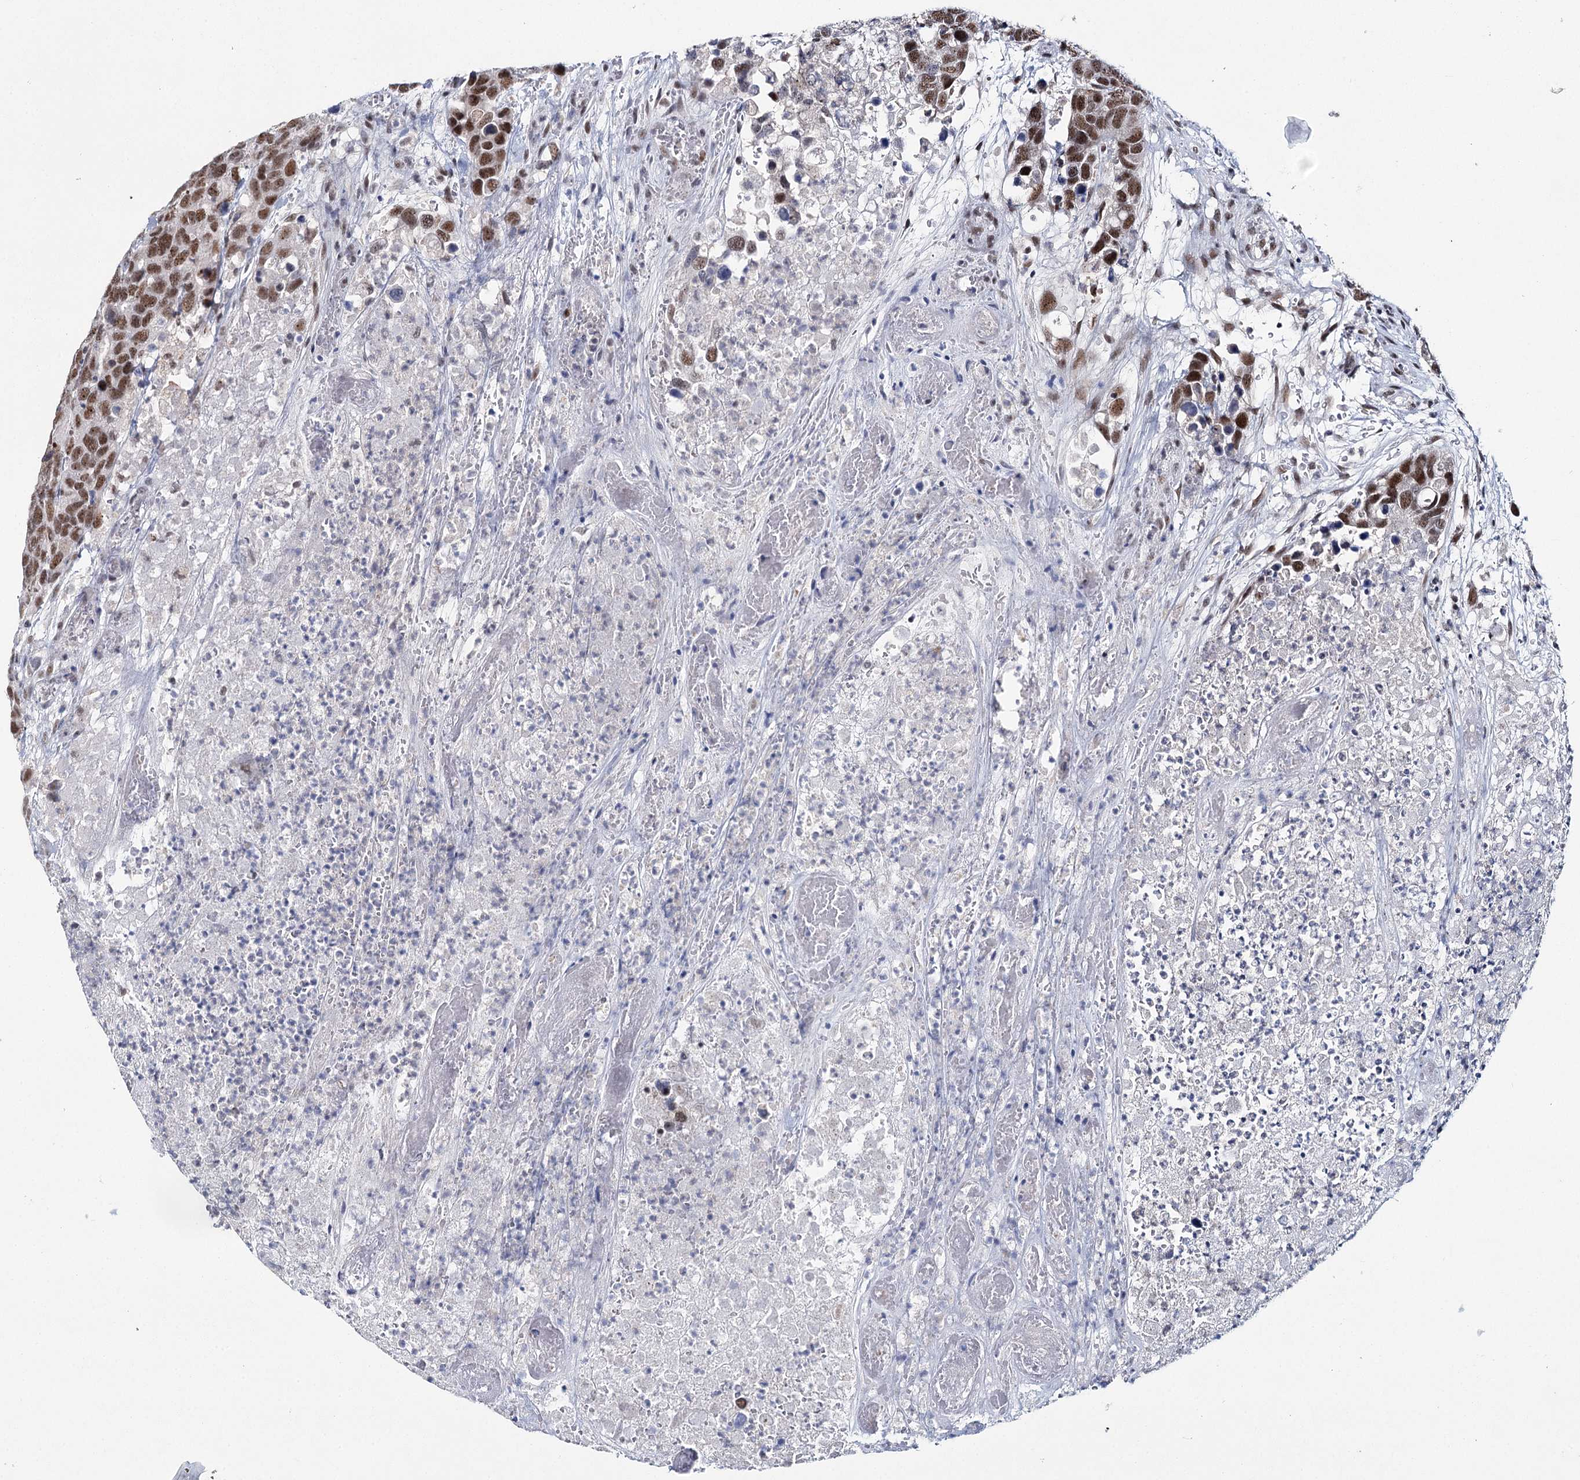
{"staining": {"intensity": "strong", "quantity": ">75%", "location": "nuclear"}, "tissue": "breast cancer", "cell_type": "Tumor cells", "image_type": "cancer", "snomed": [{"axis": "morphology", "description": "Duct carcinoma"}, {"axis": "topography", "description": "Breast"}], "caption": "The immunohistochemical stain labels strong nuclear expression in tumor cells of breast cancer (invasive ductal carcinoma) tissue.", "gene": "SCAF8", "patient": {"sex": "female", "age": 83}}